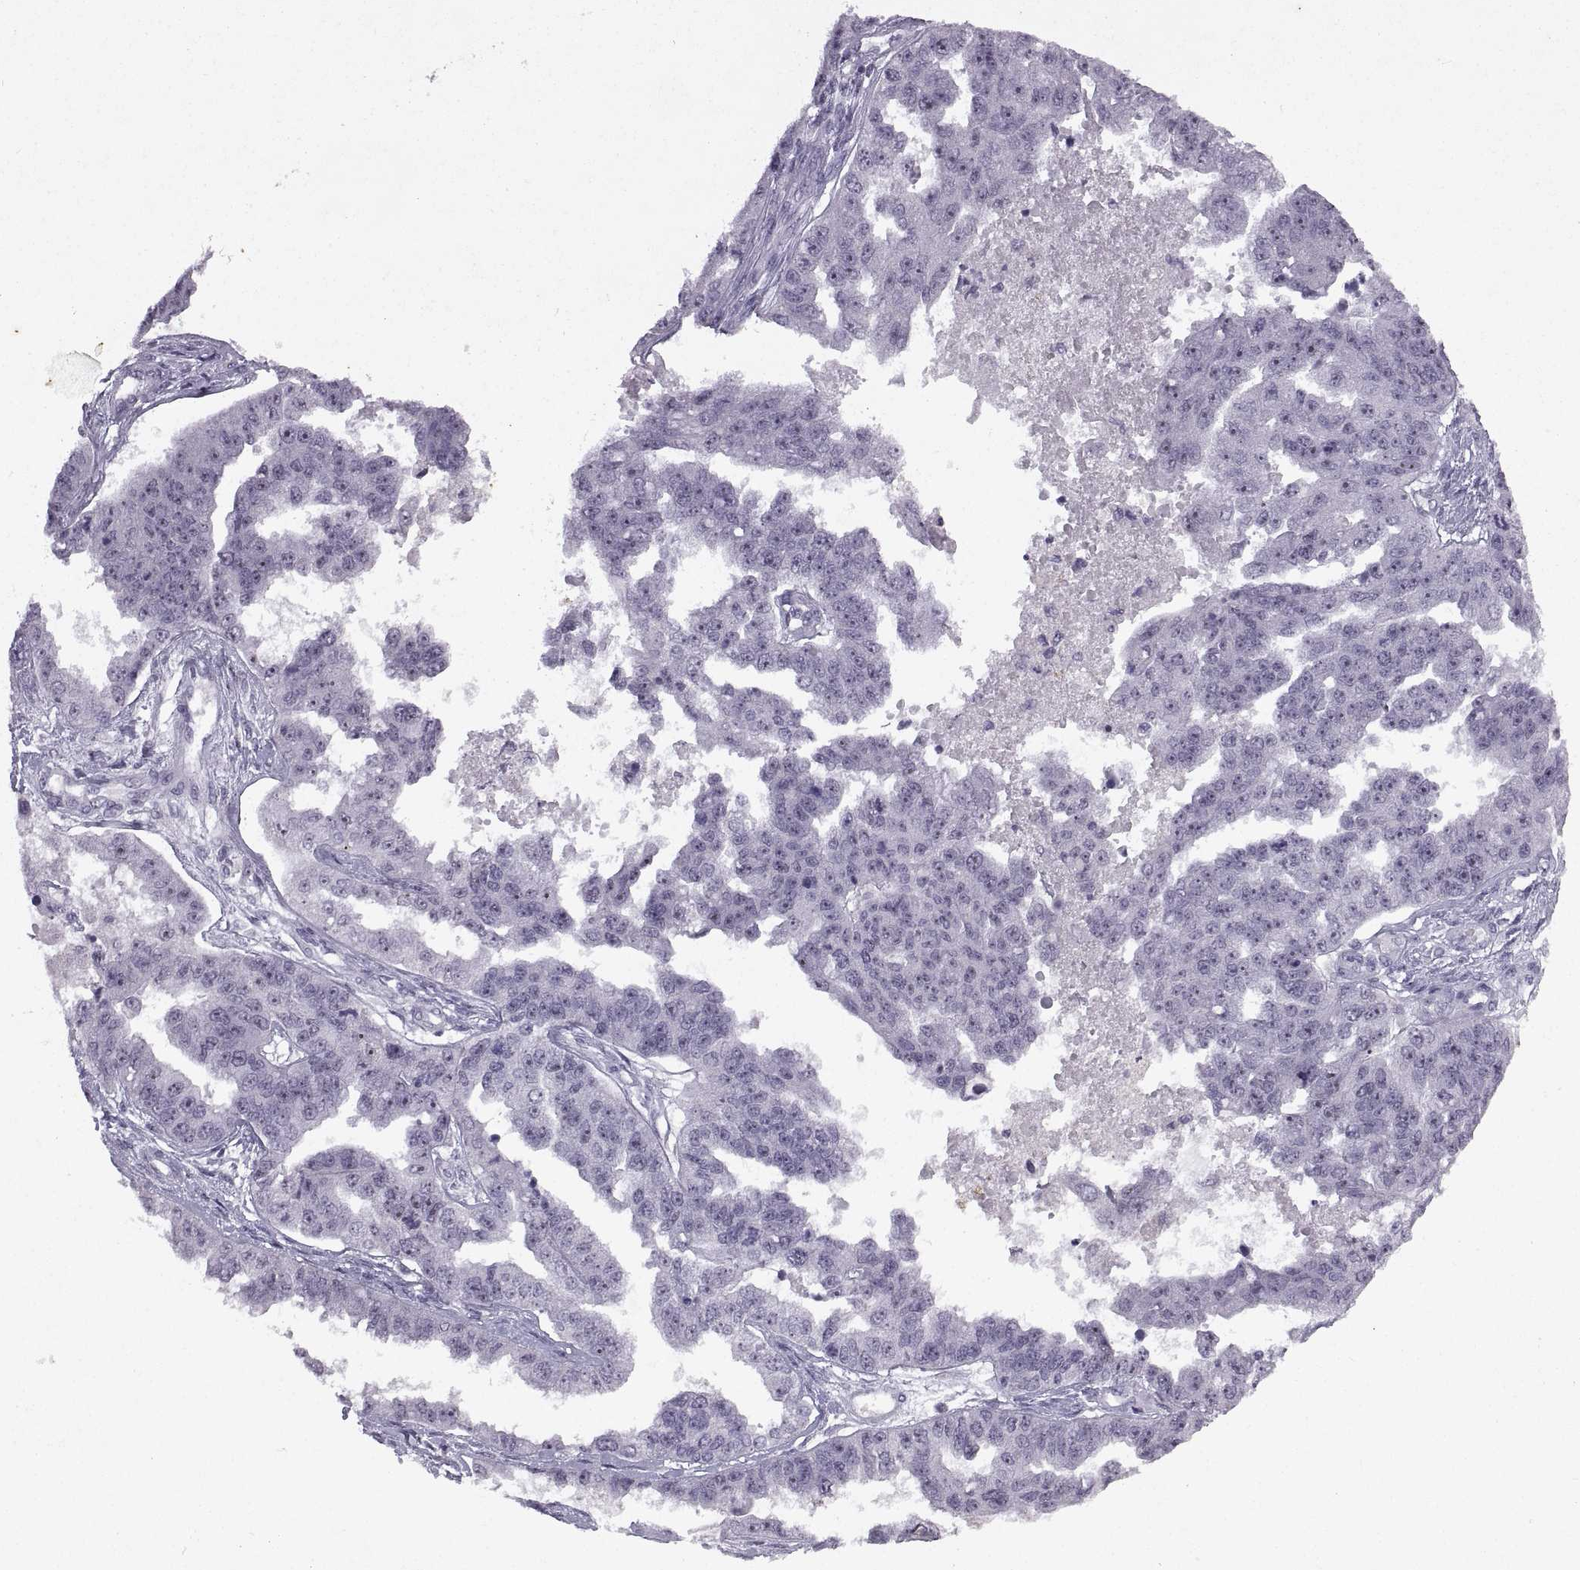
{"staining": {"intensity": "negative", "quantity": "none", "location": "none"}, "tissue": "ovarian cancer", "cell_type": "Tumor cells", "image_type": "cancer", "snomed": [{"axis": "morphology", "description": "Cystadenocarcinoma, serous, NOS"}, {"axis": "topography", "description": "Ovary"}], "caption": "Ovarian serous cystadenocarcinoma was stained to show a protein in brown. There is no significant positivity in tumor cells.", "gene": "SINHCAF", "patient": {"sex": "female", "age": 58}}